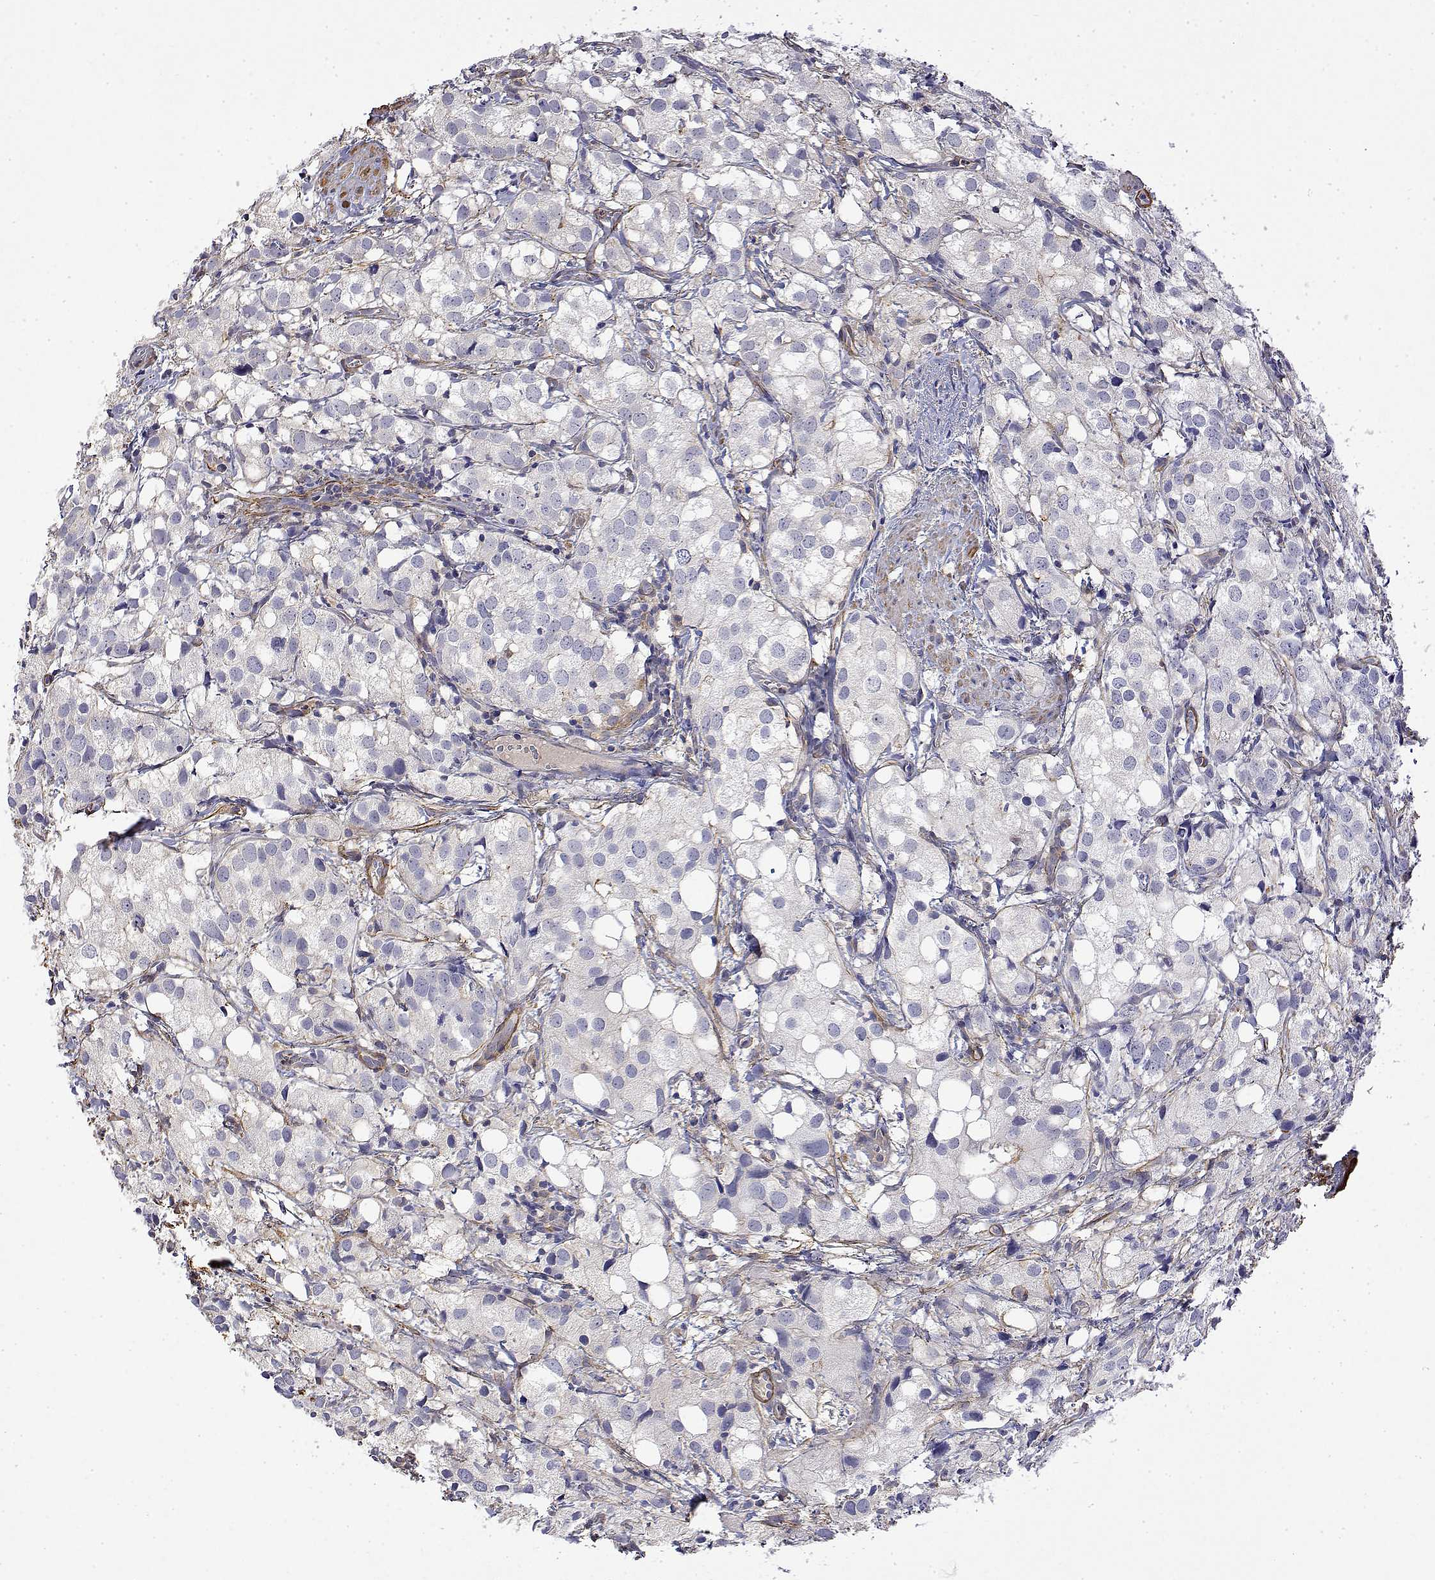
{"staining": {"intensity": "negative", "quantity": "none", "location": "none"}, "tissue": "prostate cancer", "cell_type": "Tumor cells", "image_type": "cancer", "snomed": [{"axis": "morphology", "description": "Adenocarcinoma, High grade"}, {"axis": "topography", "description": "Prostate"}], "caption": "This micrograph is of prostate high-grade adenocarcinoma stained with immunohistochemistry (IHC) to label a protein in brown with the nuclei are counter-stained blue. There is no staining in tumor cells. (DAB (3,3'-diaminobenzidine) immunohistochemistry with hematoxylin counter stain).", "gene": "SOWAHD", "patient": {"sex": "male", "age": 86}}